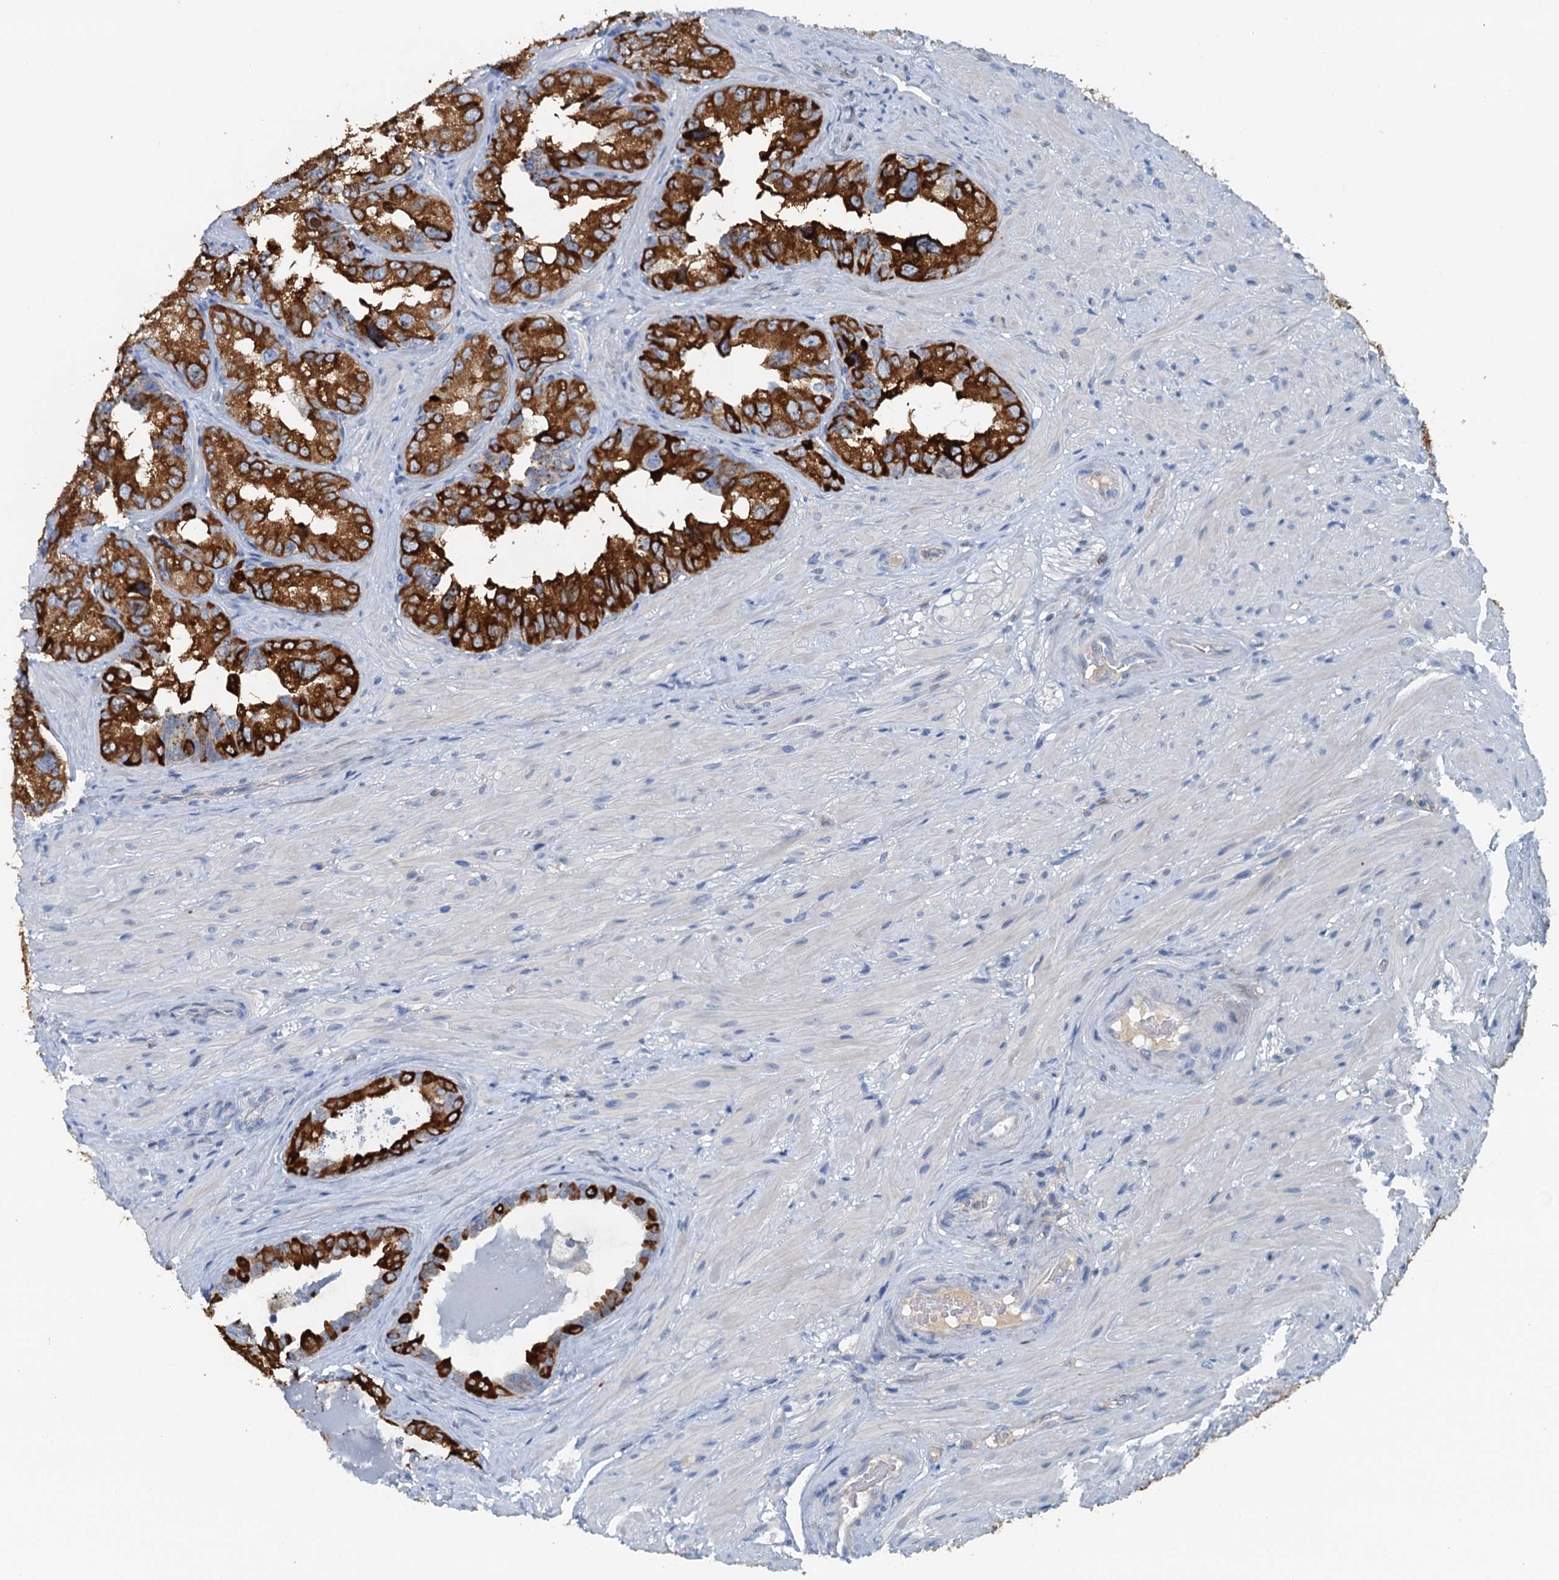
{"staining": {"intensity": "strong", "quantity": ">75%", "location": "cytoplasmic/membranous"}, "tissue": "seminal vesicle", "cell_type": "Glandular cells", "image_type": "normal", "snomed": [{"axis": "morphology", "description": "Normal tissue, NOS"}, {"axis": "topography", "description": "Seminal veicle"}, {"axis": "topography", "description": "Peripheral nerve tissue"}], "caption": "A micrograph of human seminal vesicle stained for a protein reveals strong cytoplasmic/membranous brown staining in glandular cells. The staining is performed using DAB (3,3'-diaminobenzidine) brown chromogen to label protein expression. The nuclei are counter-stained blue using hematoxylin.", "gene": "THAP10", "patient": {"sex": "male", "age": 67}}